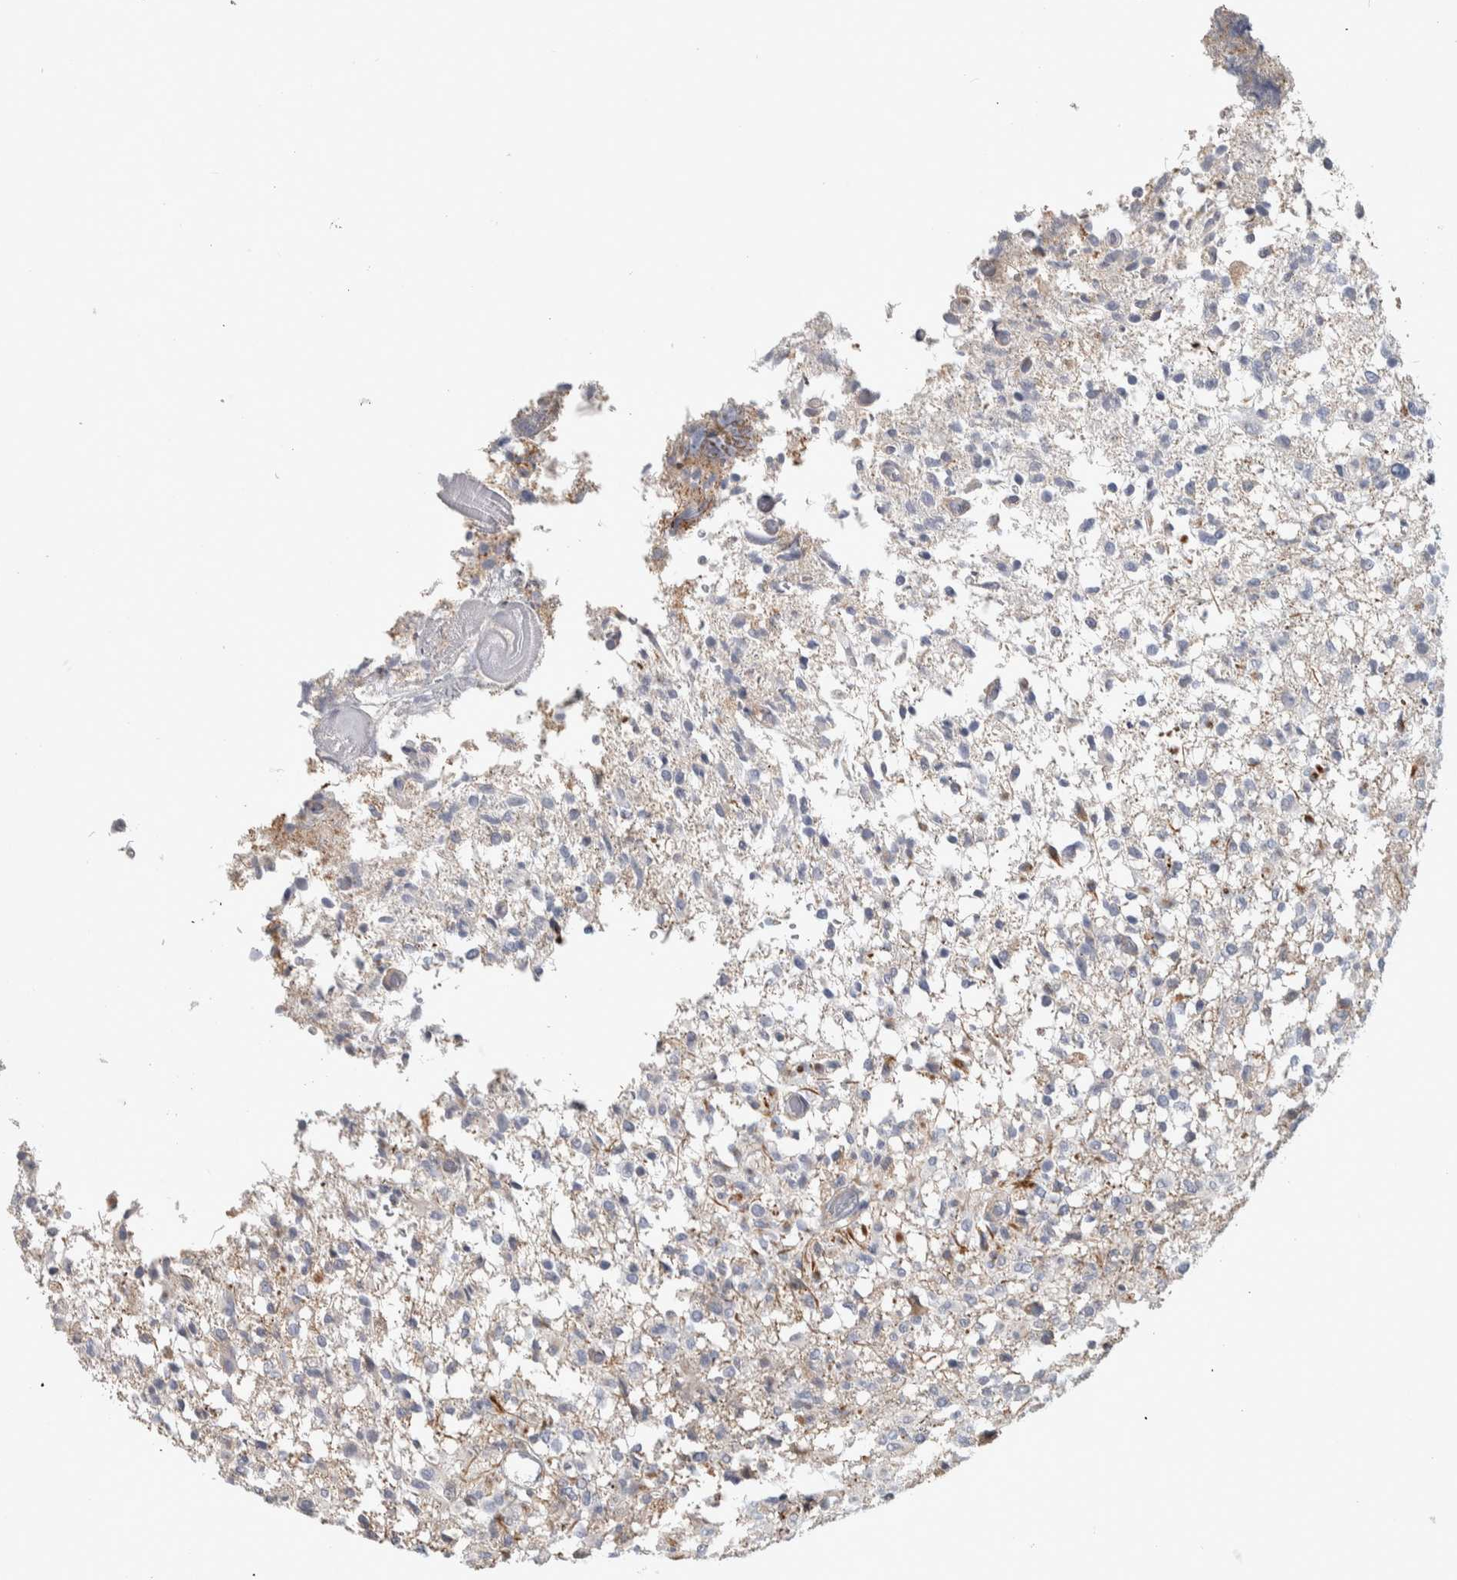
{"staining": {"intensity": "negative", "quantity": "none", "location": "none"}, "tissue": "glioma", "cell_type": "Tumor cells", "image_type": "cancer", "snomed": [{"axis": "morphology", "description": "Glioma, malignant, High grade"}, {"axis": "topography", "description": "Brain"}], "caption": "Immunohistochemistry (IHC) image of neoplastic tissue: high-grade glioma (malignant) stained with DAB (3,3'-diaminobenzidine) shows no significant protein positivity in tumor cells.", "gene": "MSL1", "patient": {"sex": "female", "age": 57}}